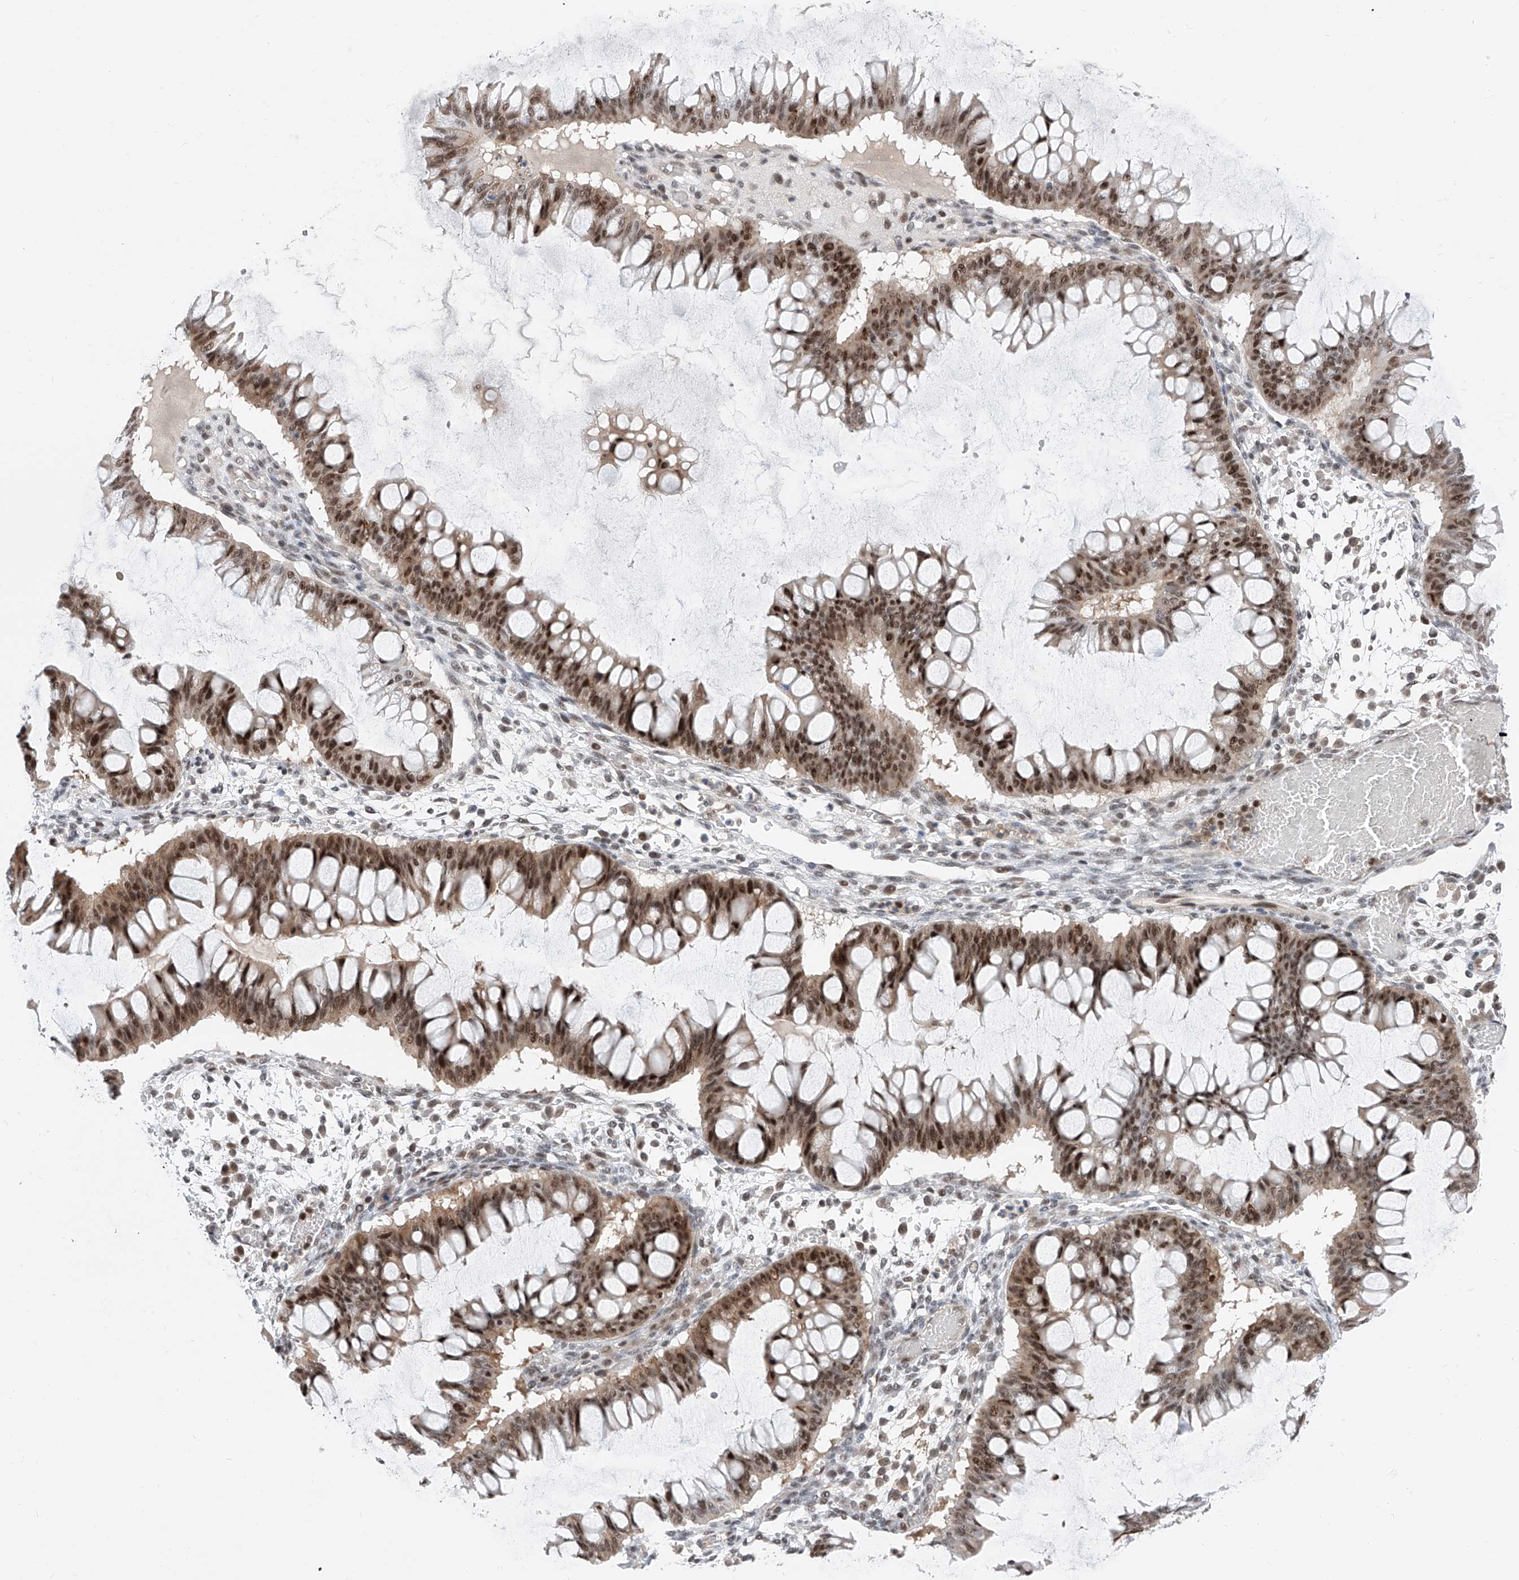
{"staining": {"intensity": "moderate", "quantity": ">75%", "location": "nuclear"}, "tissue": "ovarian cancer", "cell_type": "Tumor cells", "image_type": "cancer", "snomed": [{"axis": "morphology", "description": "Cystadenocarcinoma, mucinous, NOS"}, {"axis": "topography", "description": "Ovary"}], "caption": "An immunohistochemistry (IHC) image of neoplastic tissue is shown. Protein staining in brown shows moderate nuclear positivity in ovarian mucinous cystadenocarcinoma within tumor cells.", "gene": "SNRNP200", "patient": {"sex": "female", "age": 73}}